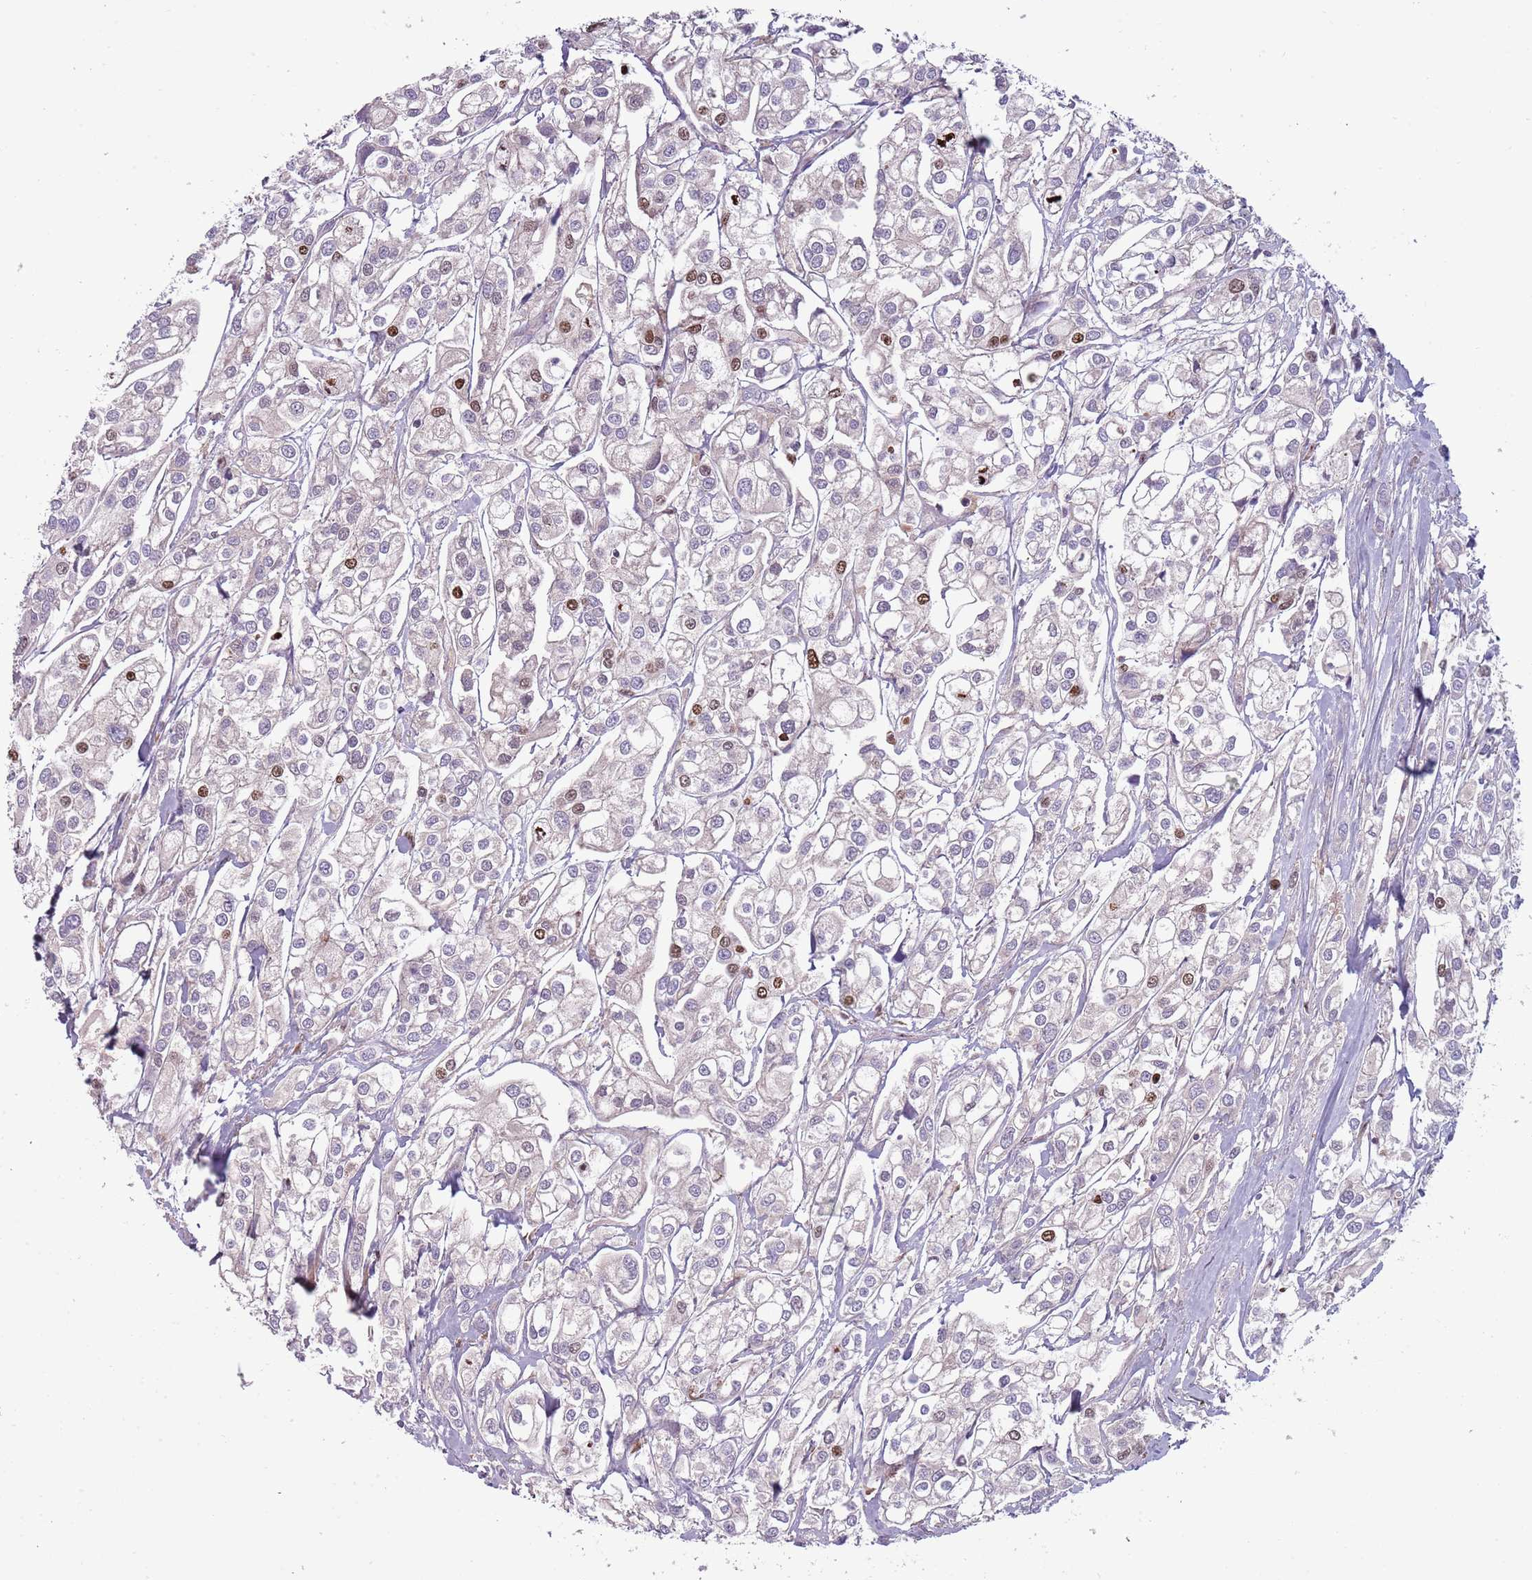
{"staining": {"intensity": "moderate", "quantity": "<25%", "location": "nuclear"}, "tissue": "urothelial cancer", "cell_type": "Tumor cells", "image_type": "cancer", "snomed": [{"axis": "morphology", "description": "Urothelial carcinoma, High grade"}, {"axis": "topography", "description": "Urinary bladder"}], "caption": "The image demonstrates immunohistochemical staining of high-grade urothelial carcinoma. There is moderate nuclear expression is seen in about <25% of tumor cells.", "gene": "NADK", "patient": {"sex": "male", "age": 67}}